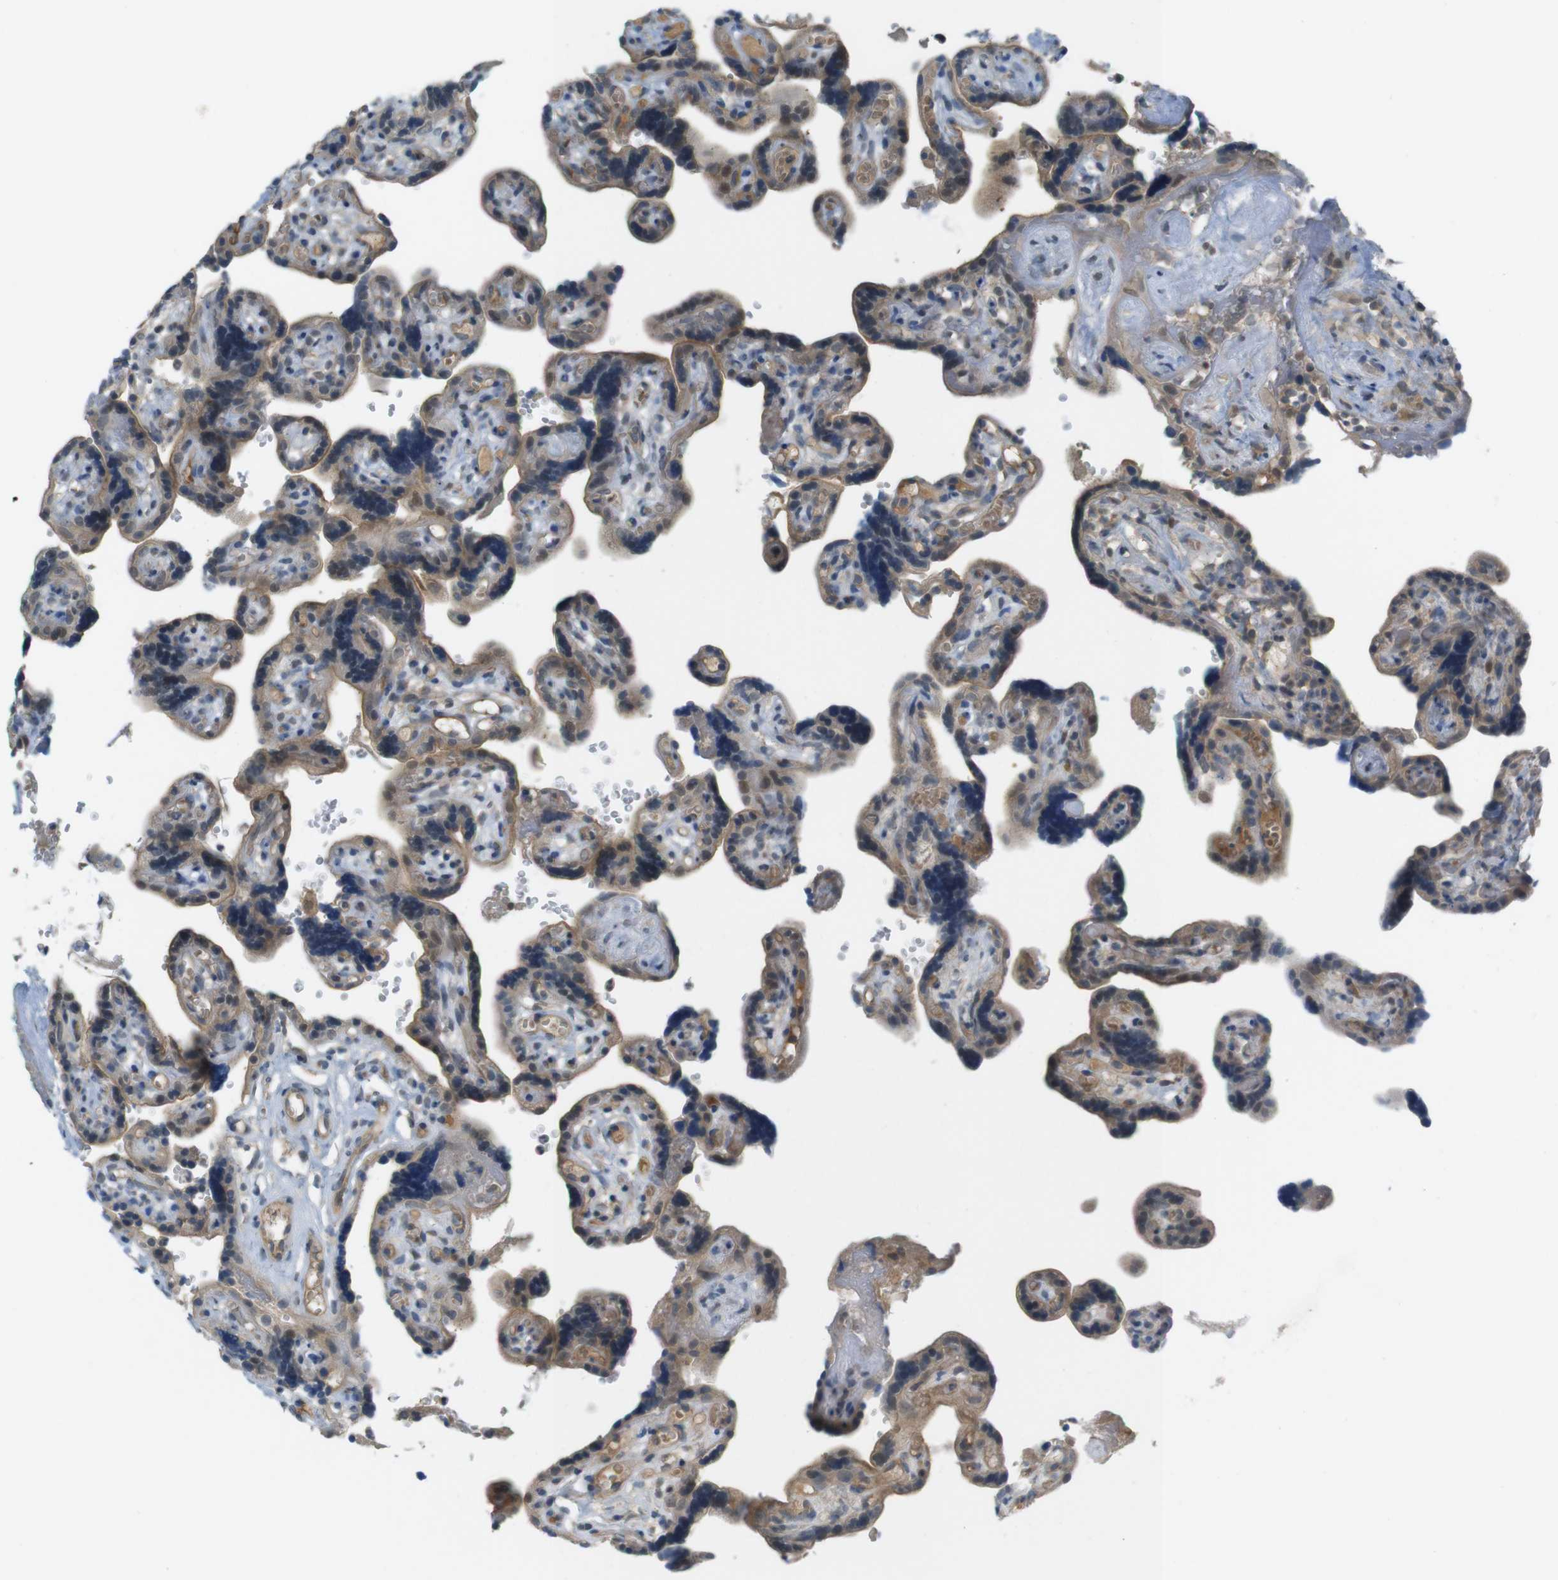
{"staining": {"intensity": "moderate", "quantity": ">75%", "location": "cytoplasmic/membranous"}, "tissue": "placenta", "cell_type": "Trophoblastic cells", "image_type": "normal", "snomed": [{"axis": "morphology", "description": "Normal tissue, NOS"}, {"axis": "topography", "description": "Placenta"}], "caption": "Placenta stained with DAB (3,3'-diaminobenzidine) immunohistochemistry demonstrates medium levels of moderate cytoplasmic/membranous positivity in about >75% of trophoblastic cells. (DAB (3,3'-diaminobenzidine) IHC with brightfield microscopy, high magnification).", "gene": "ZDHHC20", "patient": {"sex": "female", "age": 30}}